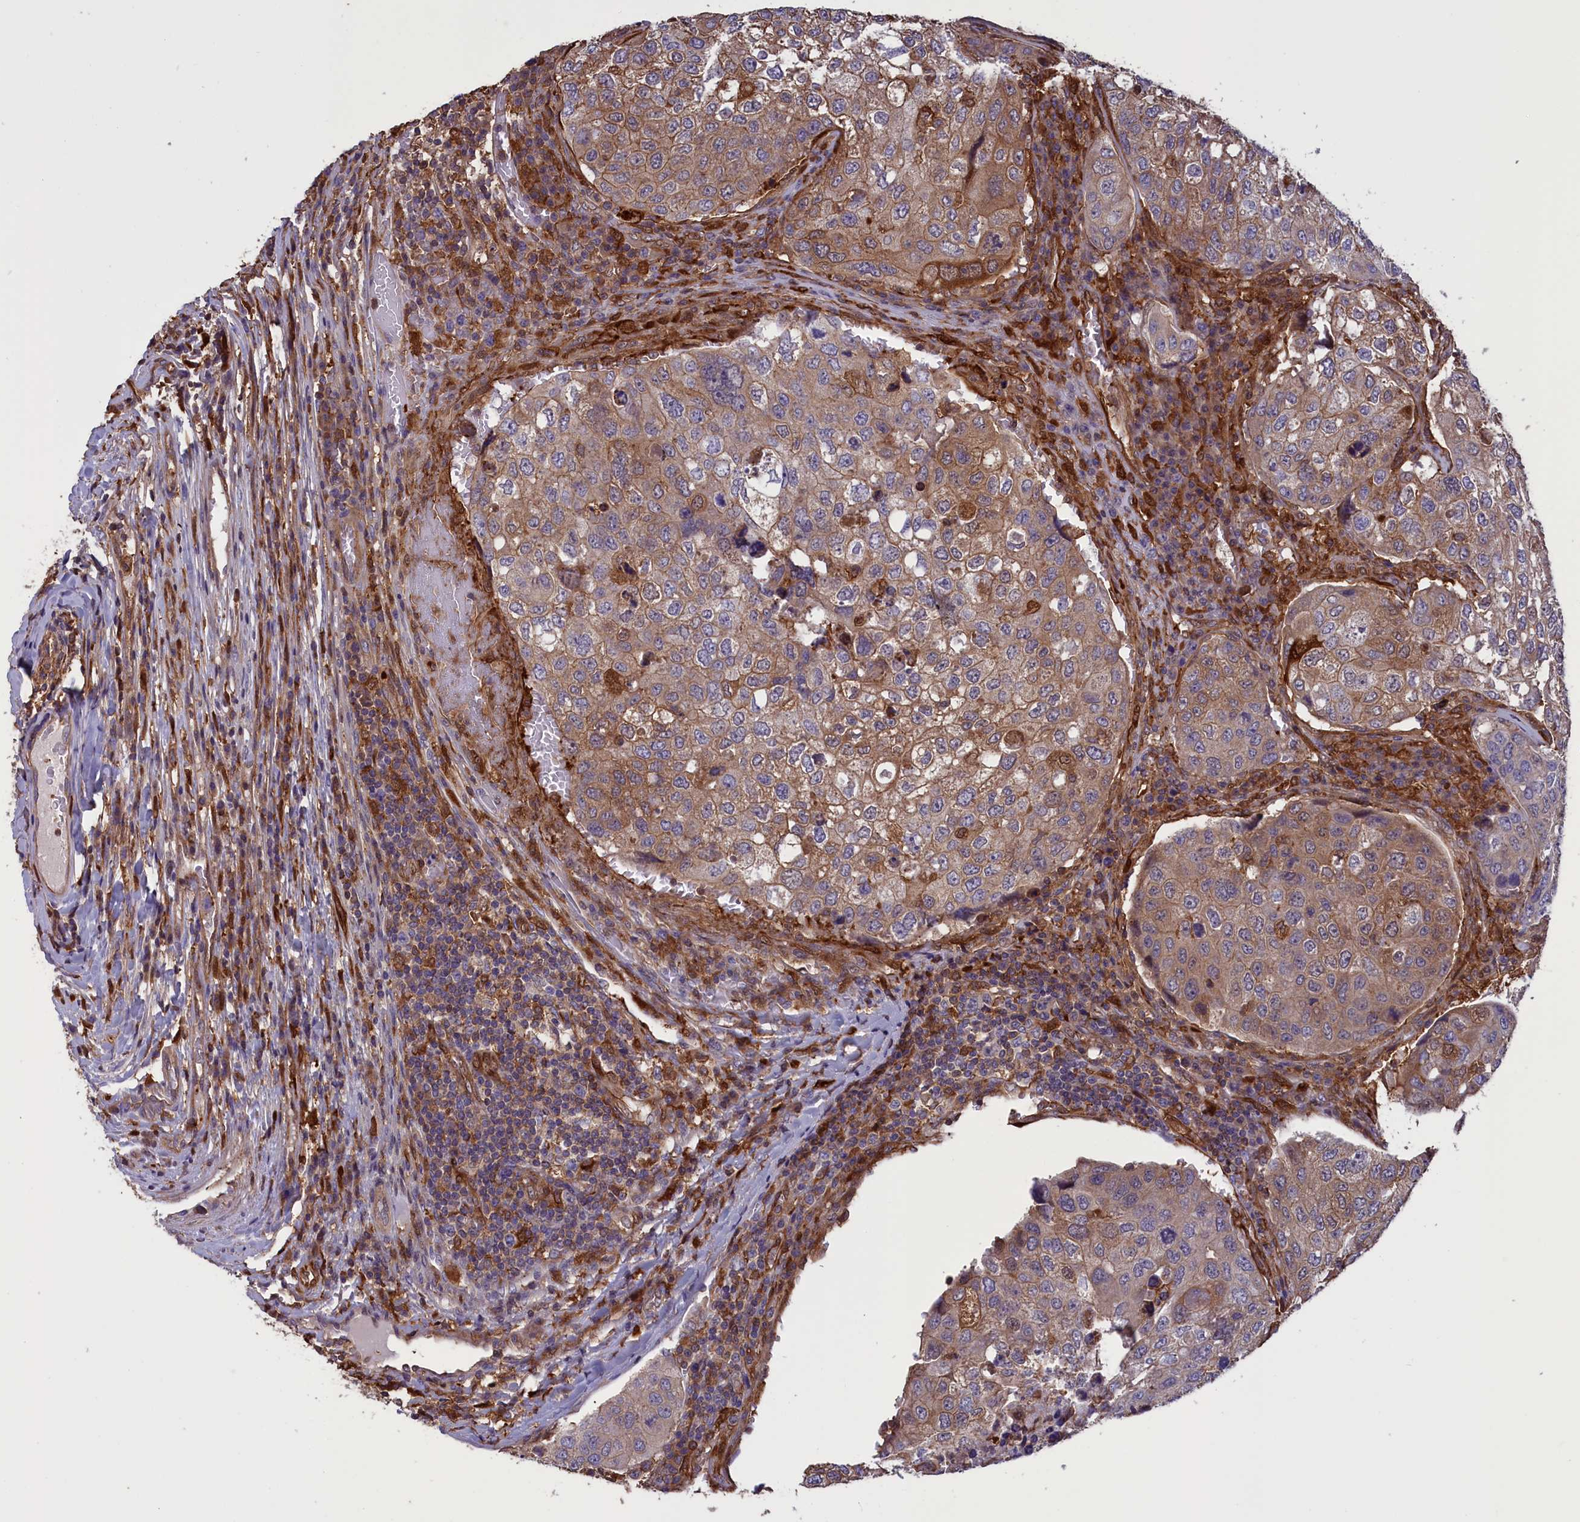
{"staining": {"intensity": "moderate", "quantity": "25%-75%", "location": "cytoplasmic/membranous"}, "tissue": "urothelial cancer", "cell_type": "Tumor cells", "image_type": "cancer", "snomed": [{"axis": "morphology", "description": "Urothelial carcinoma, High grade"}, {"axis": "topography", "description": "Lymph node"}, {"axis": "topography", "description": "Urinary bladder"}], "caption": "Protein staining of urothelial cancer tissue demonstrates moderate cytoplasmic/membranous positivity in approximately 25%-75% of tumor cells.", "gene": "ARHGAP18", "patient": {"sex": "male", "age": 51}}